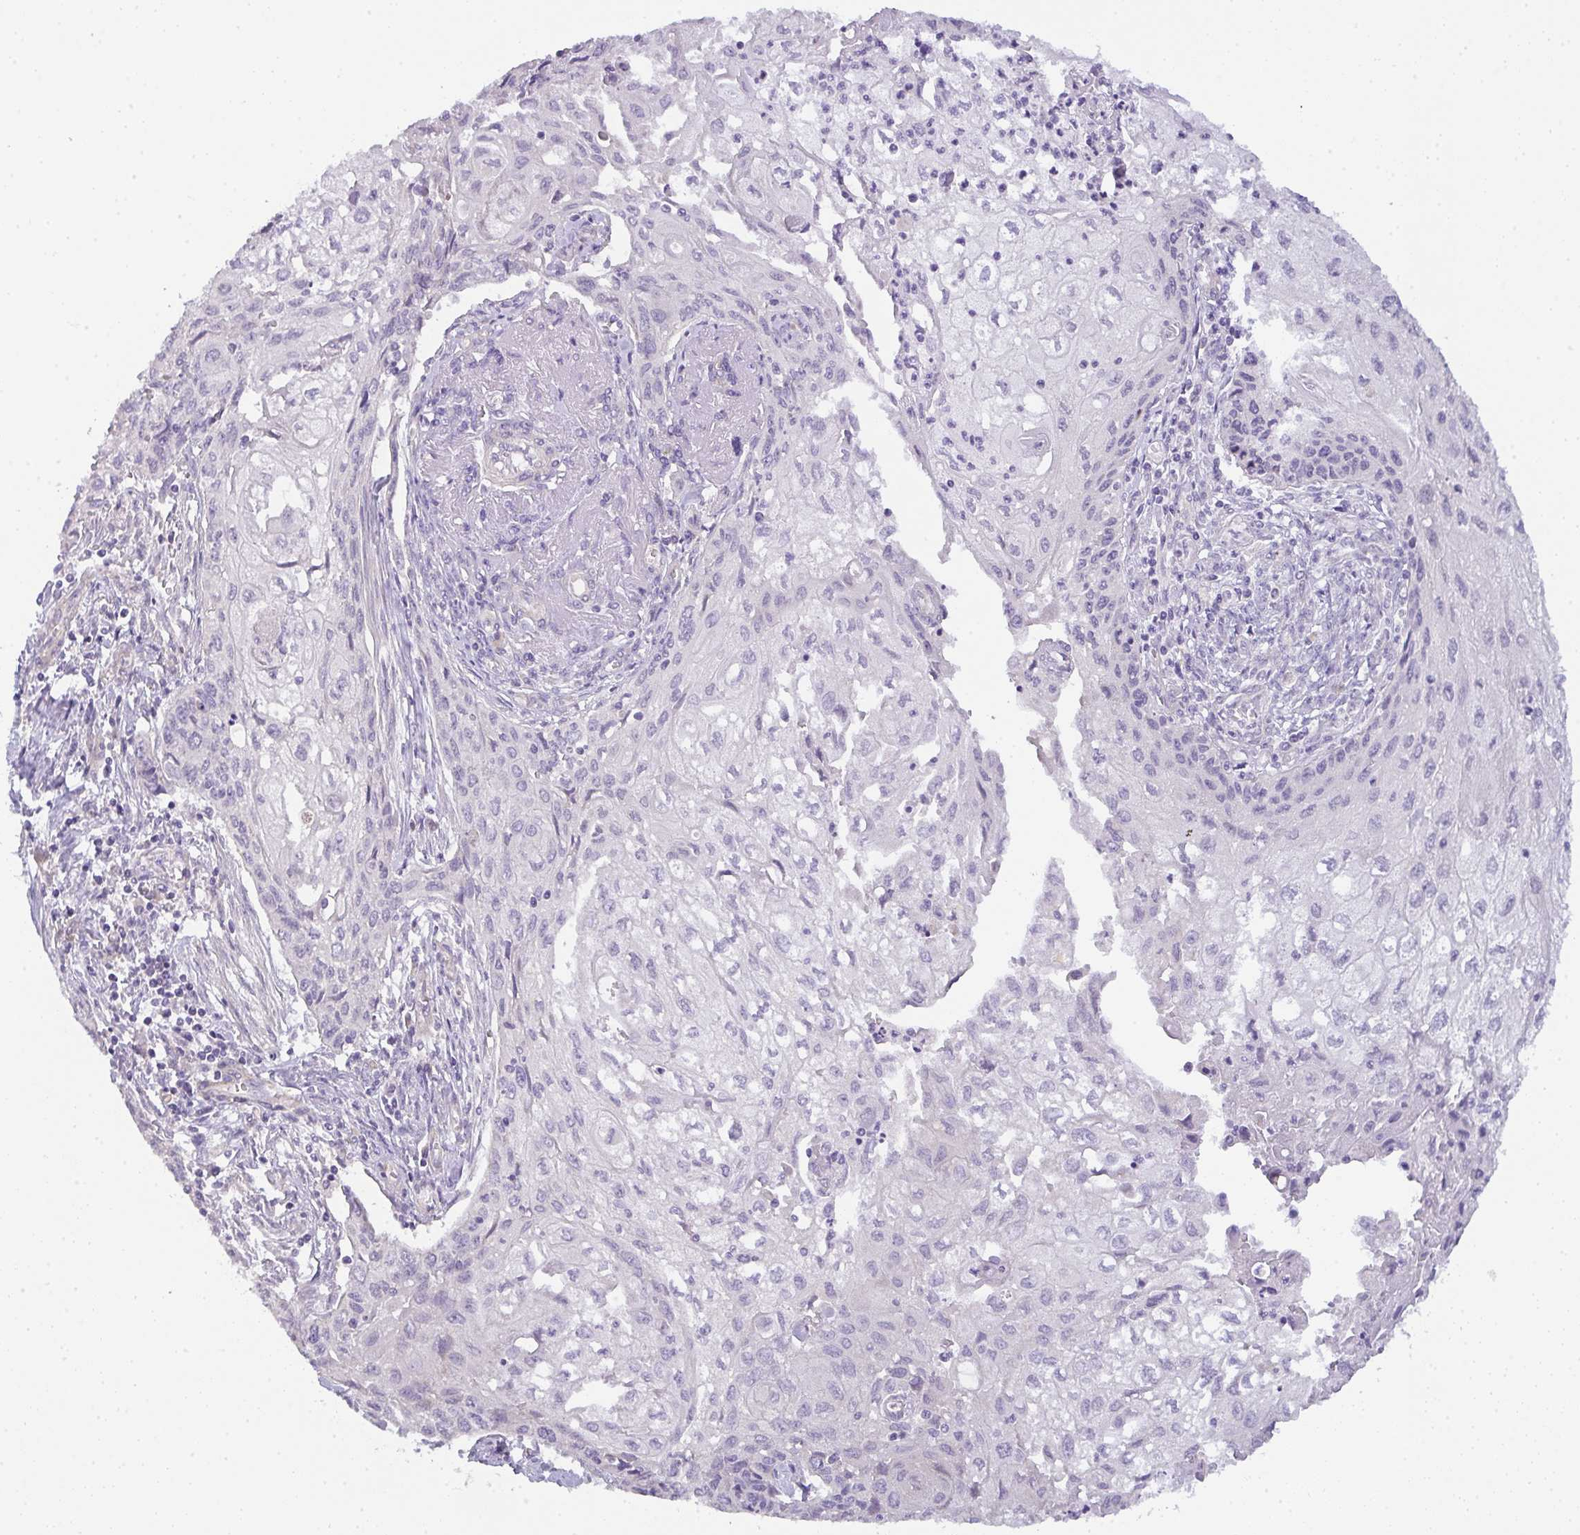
{"staining": {"intensity": "negative", "quantity": "none", "location": "none"}, "tissue": "cervical cancer", "cell_type": "Tumor cells", "image_type": "cancer", "snomed": [{"axis": "morphology", "description": "Squamous cell carcinoma, NOS"}, {"axis": "topography", "description": "Cervix"}], "caption": "Cervical cancer (squamous cell carcinoma) was stained to show a protein in brown. There is no significant positivity in tumor cells.", "gene": "FILIP1", "patient": {"sex": "female", "age": 67}}